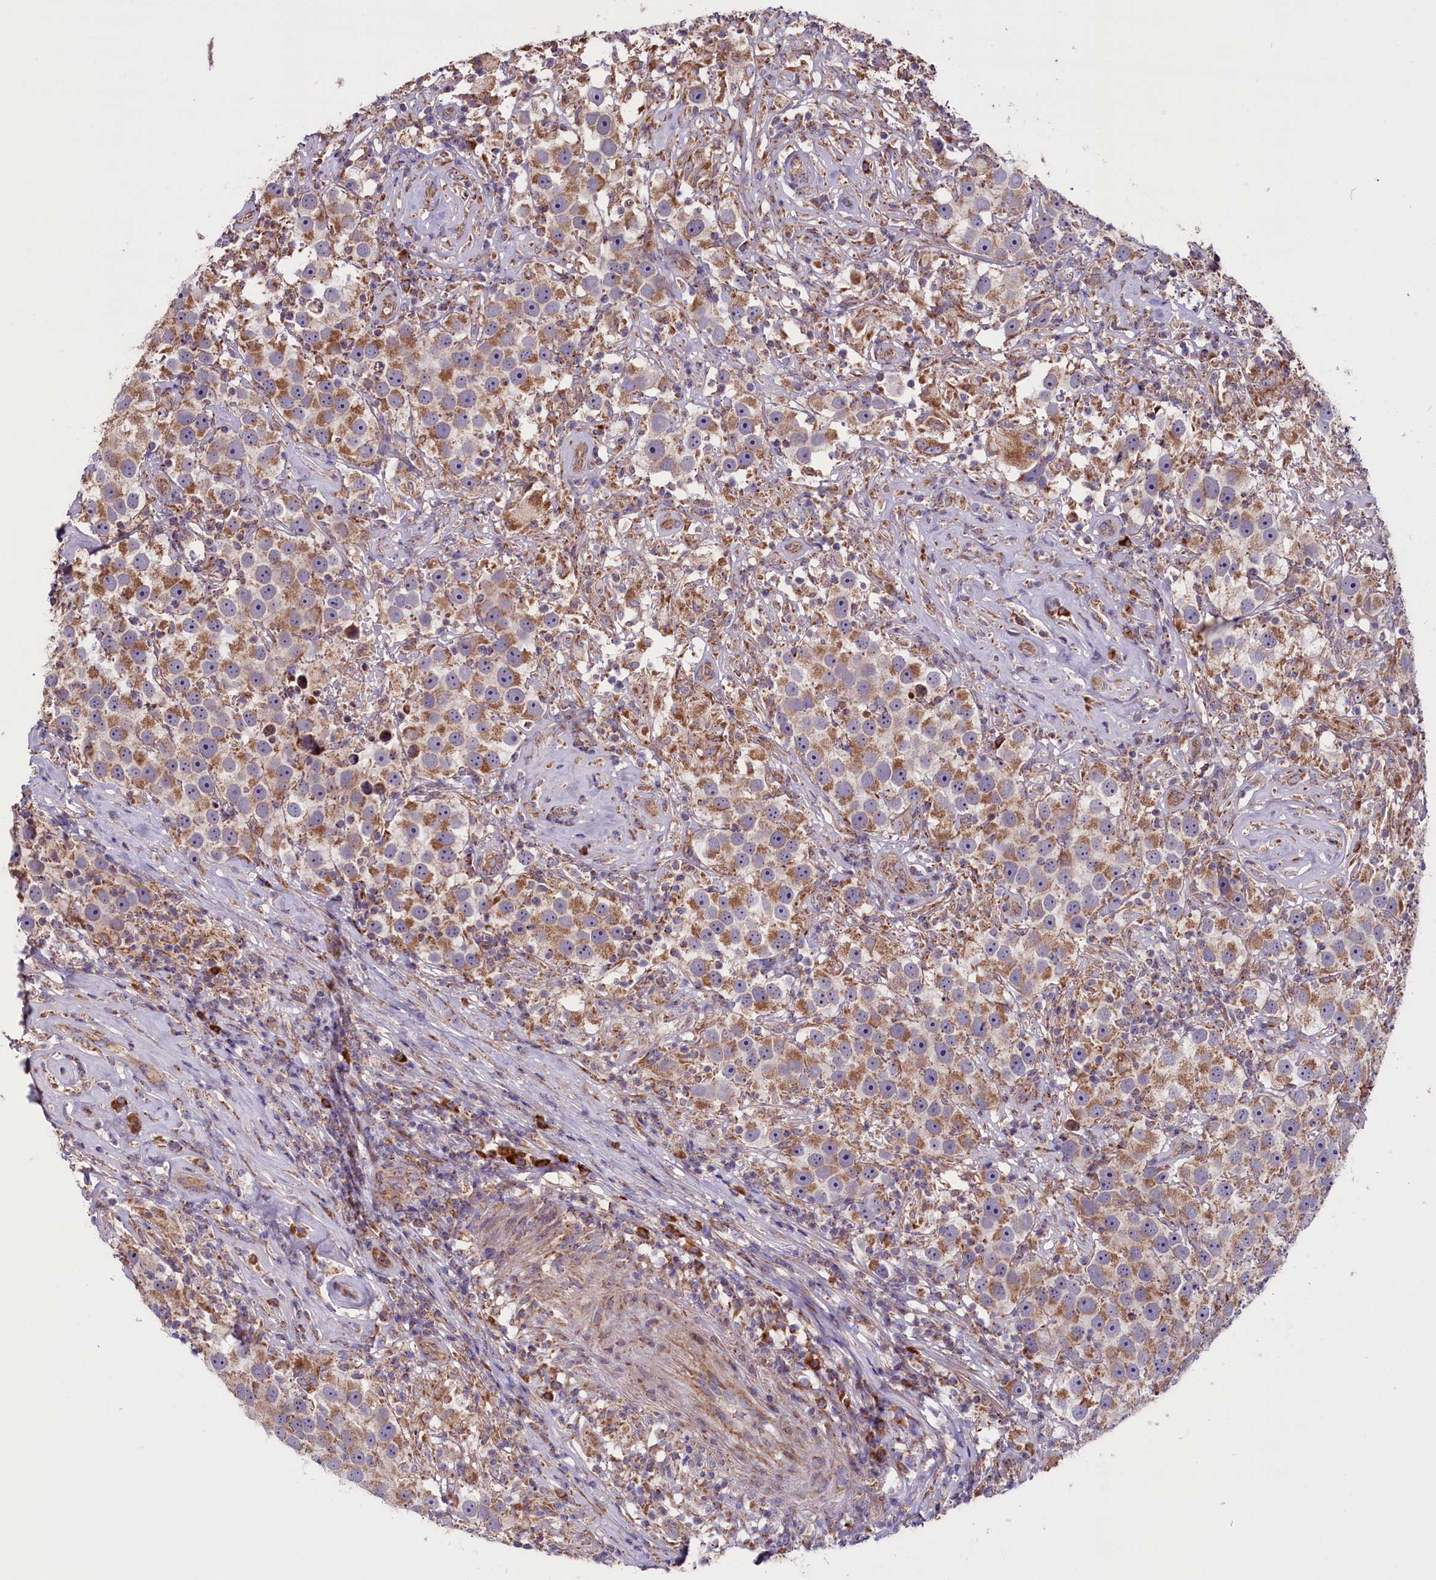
{"staining": {"intensity": "moderate", "quantity": ">75%", "location": "cytoplasmic/membranous"}, "tissue": "testis cancer", "cell_type": "Tumor cells", "image_type": "cancer", "snomed": [{"axis": "morphology", "description": "Seminoma, NOS"}, {"axis": "topography", "description": "Testis"}], "caption": "High-magnification brightfield microscopy of seminoma (testis) stained with DAB (3,3'-diaminobenzidine) (brown) and counterstained with hematoxylin (blue). tumor cells exhibit moderate cytoplasmic/membranous staining is seen in about>75% of cells.", "gene": "ZSWIM1", "patient": {"sex": "male", "age": 49}}